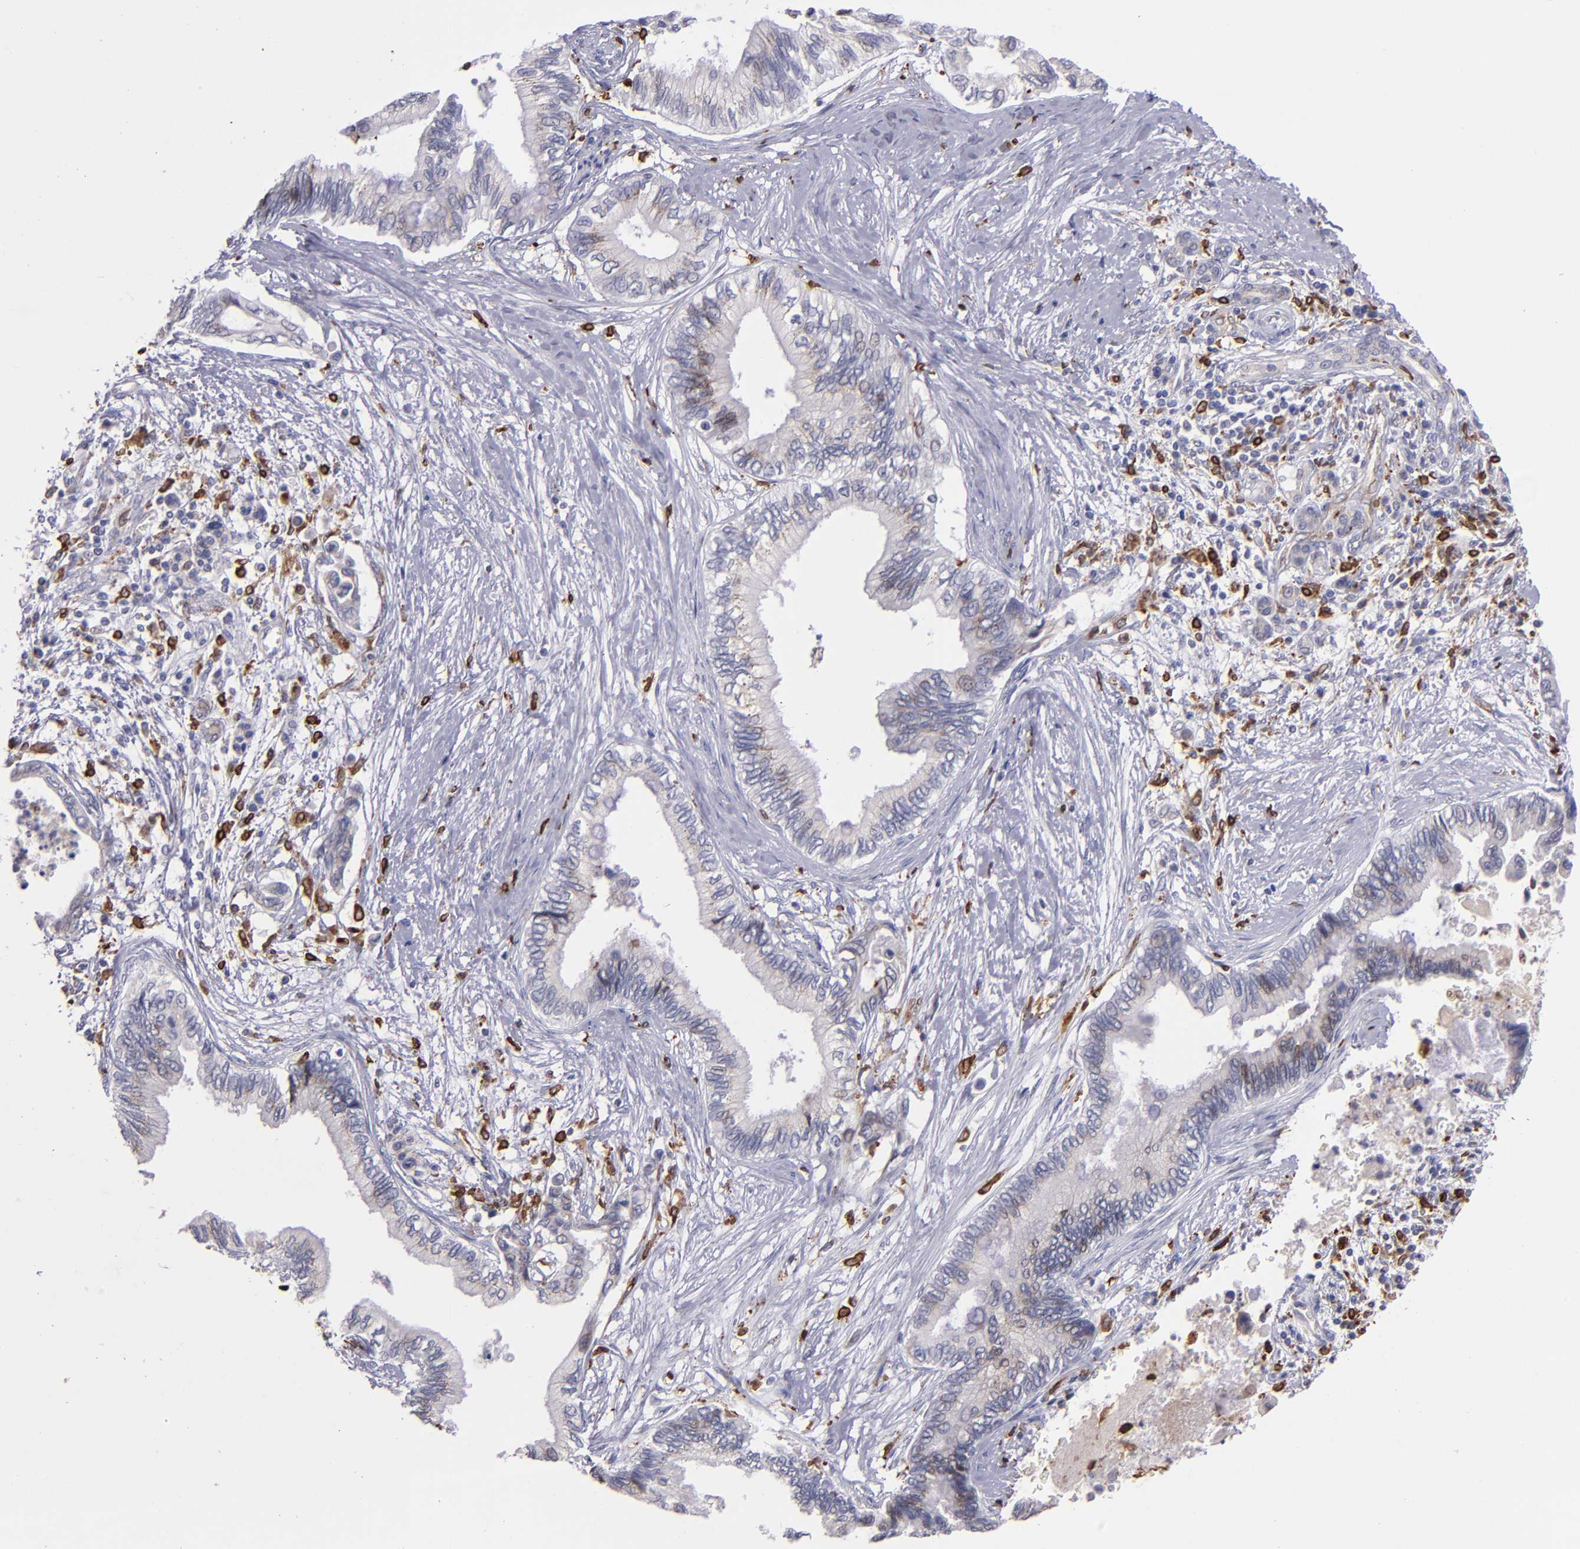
{"staining": {"intensity": "negative", "quantity": "none", "location": "none"}, "tissue": "pancreatic cancer", "cell_type": "Tumor cells", "image_type": "cancer", "snomed": [{"axis": "morphology", "description": "Adenocarcinoma, NOS"}, {"axis": "topography", "description": "Pancreas"}], "caption": "An image of human pancreatic adenocarcinoma is negative for staining in tumor cells. (Brightfield microscopy of DAB (3,3'-diaminobenzidine) IHC at high magnification).", "gene": "PTGS1", "patient": {"sex": "female", "age": 66}}